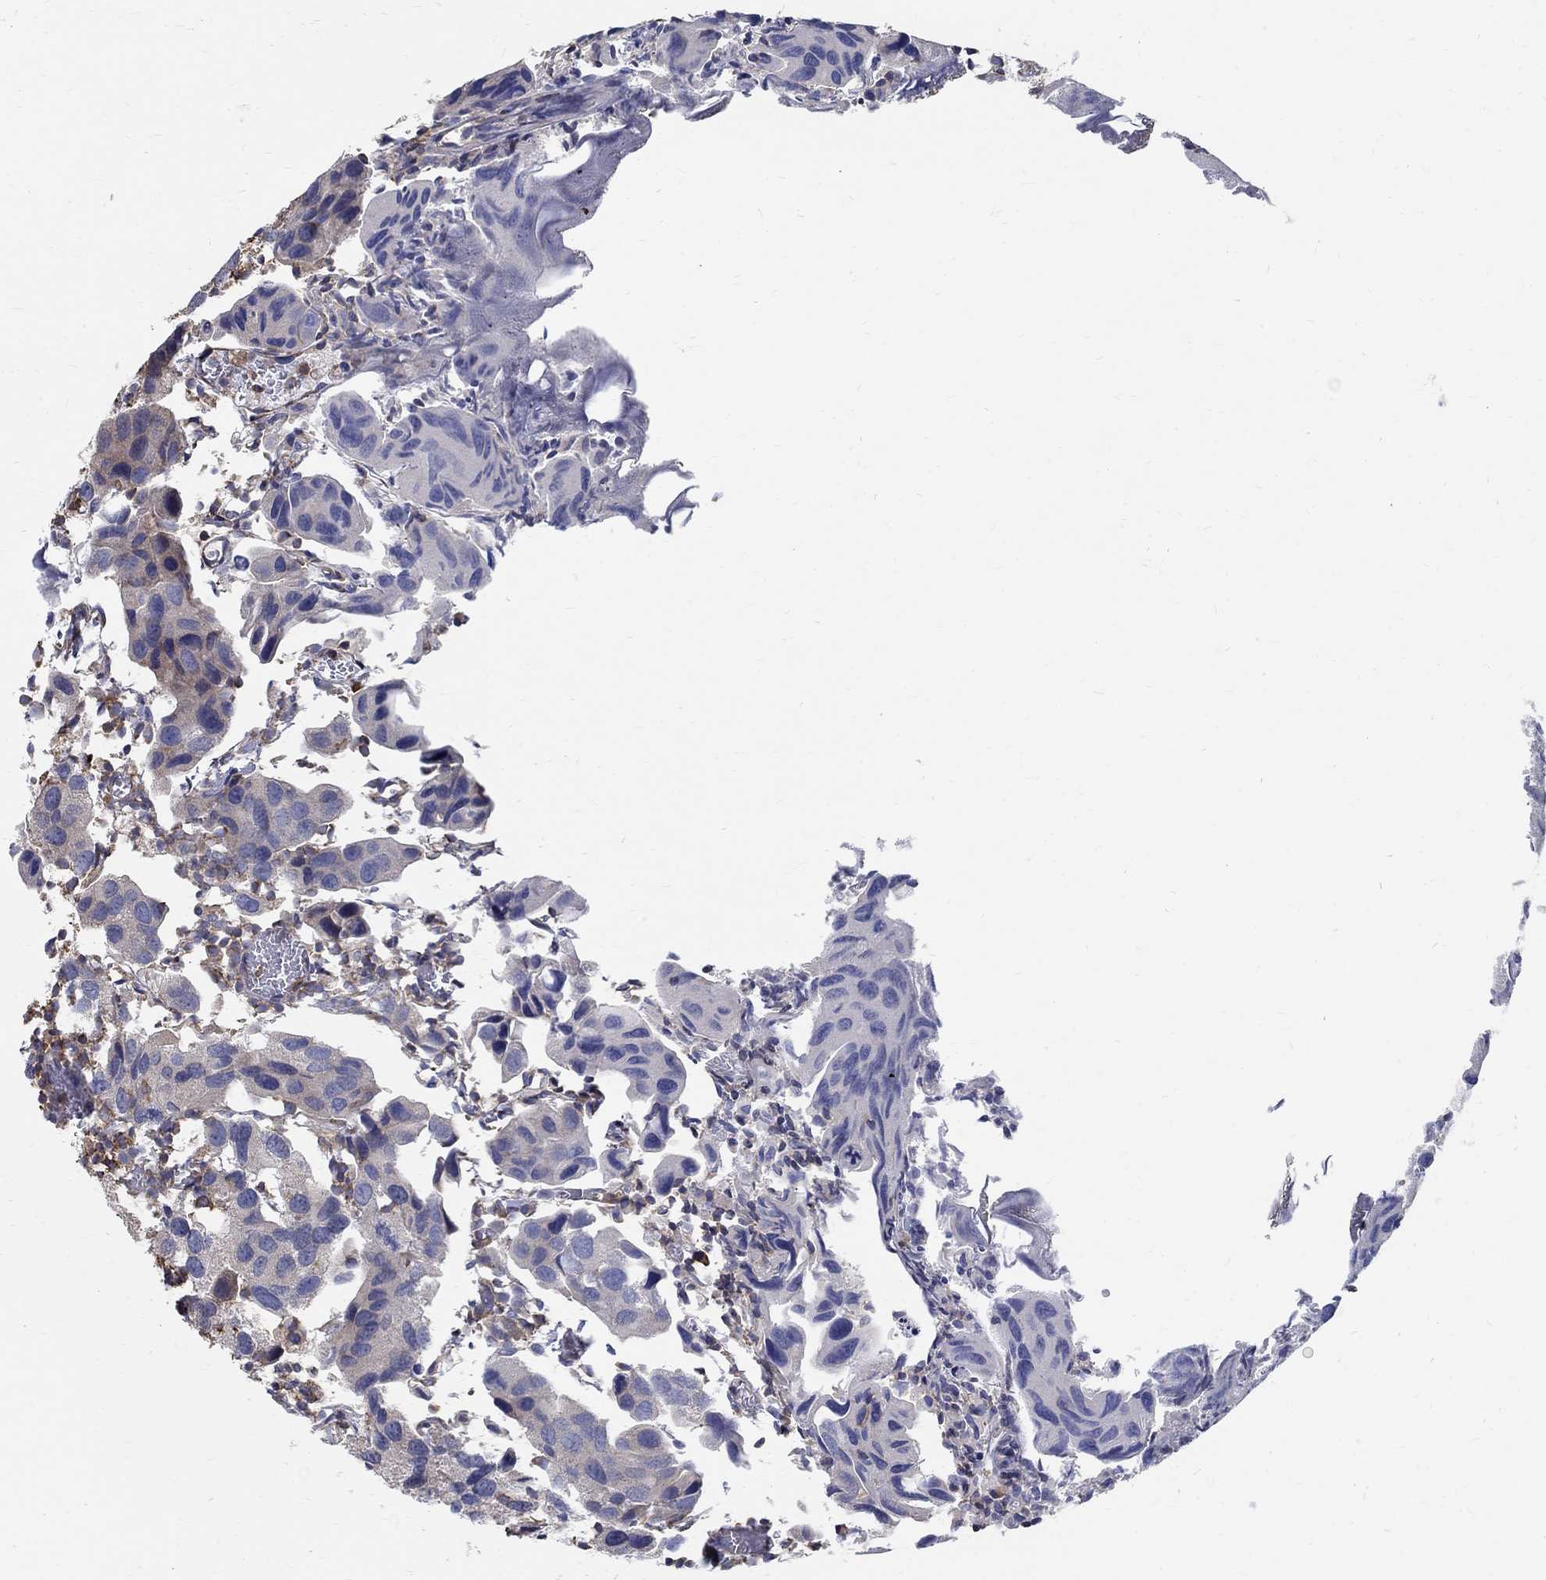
{"staining": {"intensity": "negative", "quantity": "none", "location": "none"}, "tissue": "urothelial cancer", "cell_type": "Tumor cells", "image_type": "cancer", "snomed": [{"axis": "morphology", "description": "Urothelial carcinoma, High grade"}, {"axis": "topography", "description": "Urinary bladder"}], "caption": "An immunohistochemistry micrograph of urothelial cancer is shown. There is no staining in tumor cells of urothelial cancer. Brightfield microscopy of immunohistochemistry (IHC) stained with DAB (brown) and hematoxylin (blue), captured at high magnification.", "gene": "AGAP2", "patient": {"sex": "male", "age": 79}}